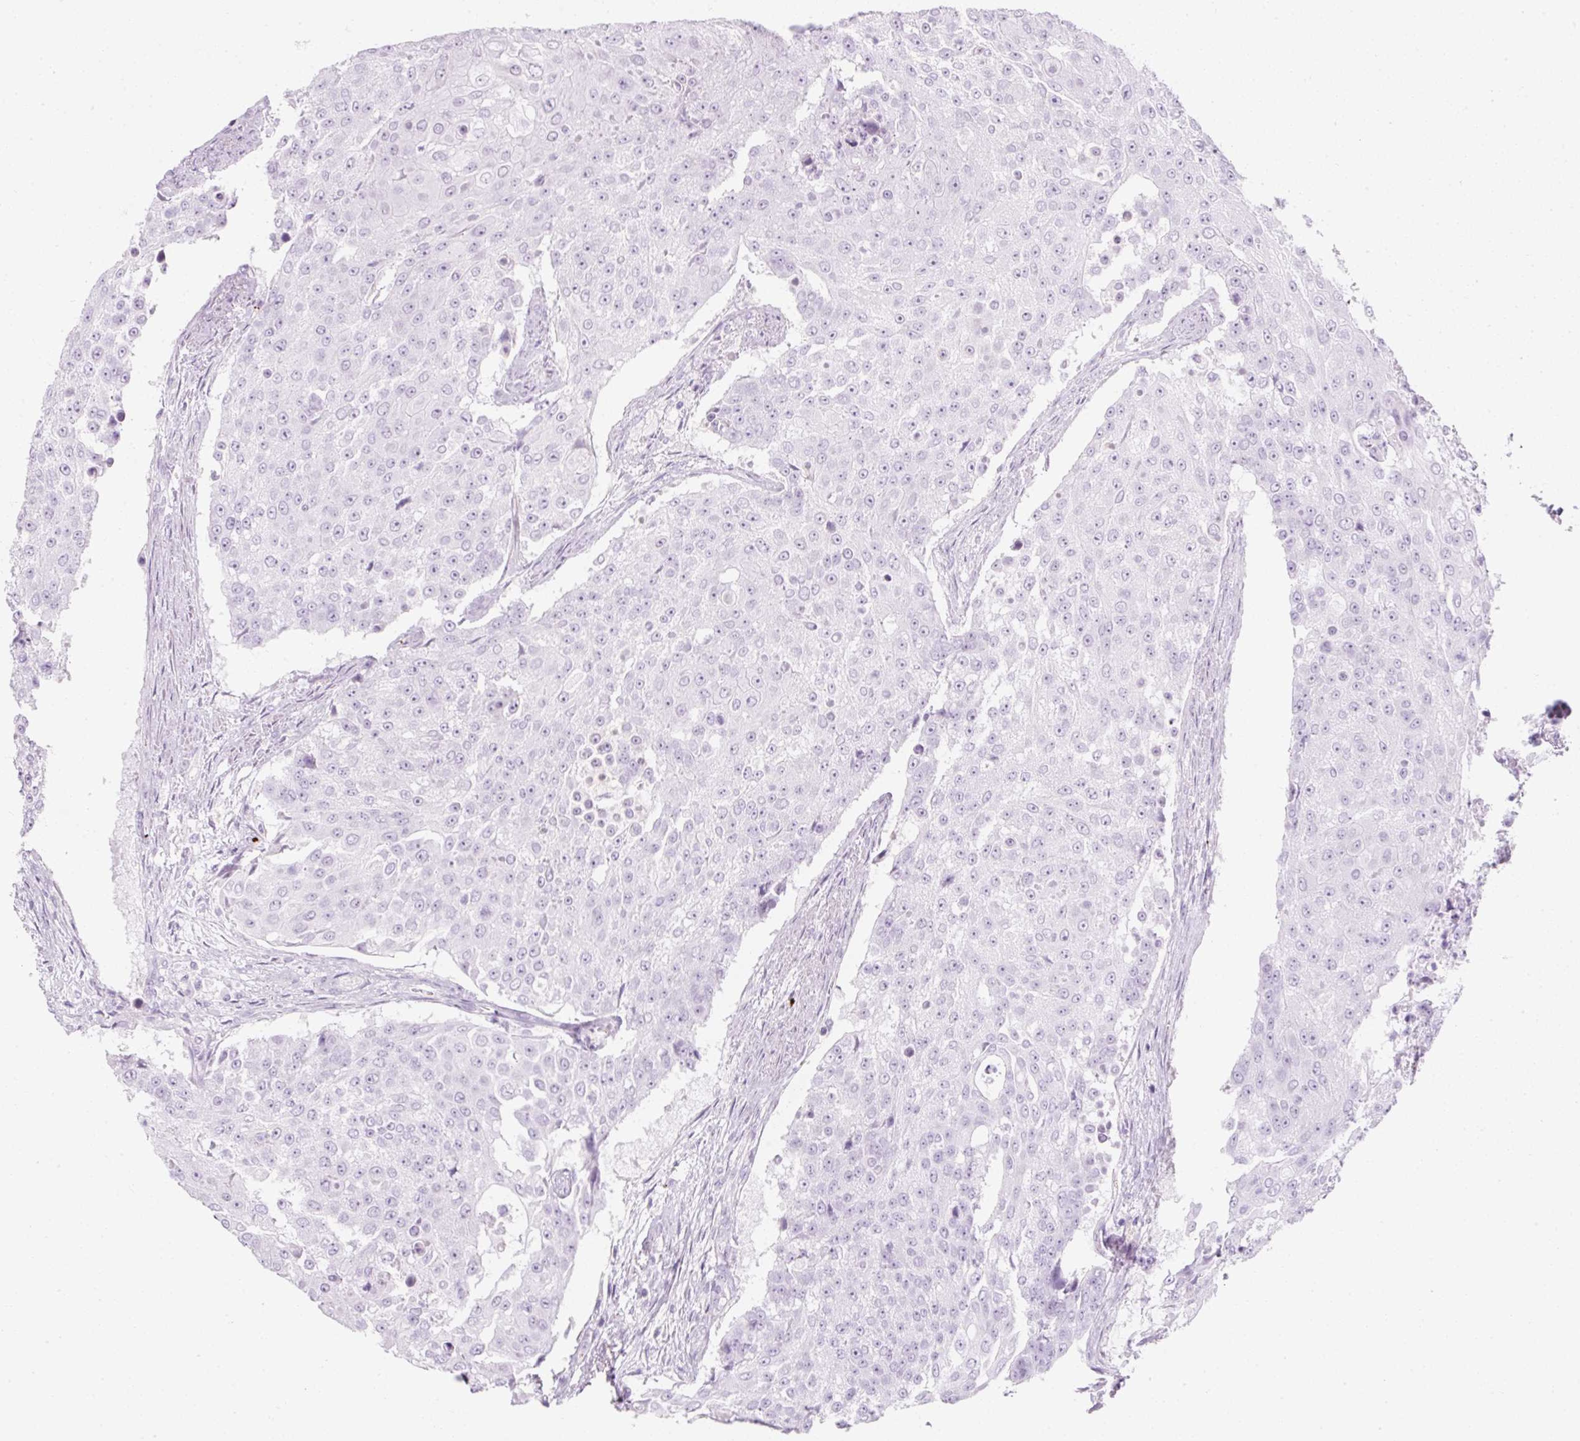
{"staining": {"intensity": "negative", "quantity": "none", "location": "none"}, "tissue": "urothelial cancer", "cell_type": "Tumor cells", "image_type": "cancer", "snomed": [{"axis": "morphology", "description": "Urothelial carcinoma, High grade"}, {"axis": "topography", "description": "Urinary bladder"}], "caption": "IHC of urothelial cancer demonstrates no positivity in tumor cells. (DAB (3,3'-diaminobenzidine) IHC, high magnification).", "gene": "PF4V1", "patient": {"sex": "female", "age": 63}}